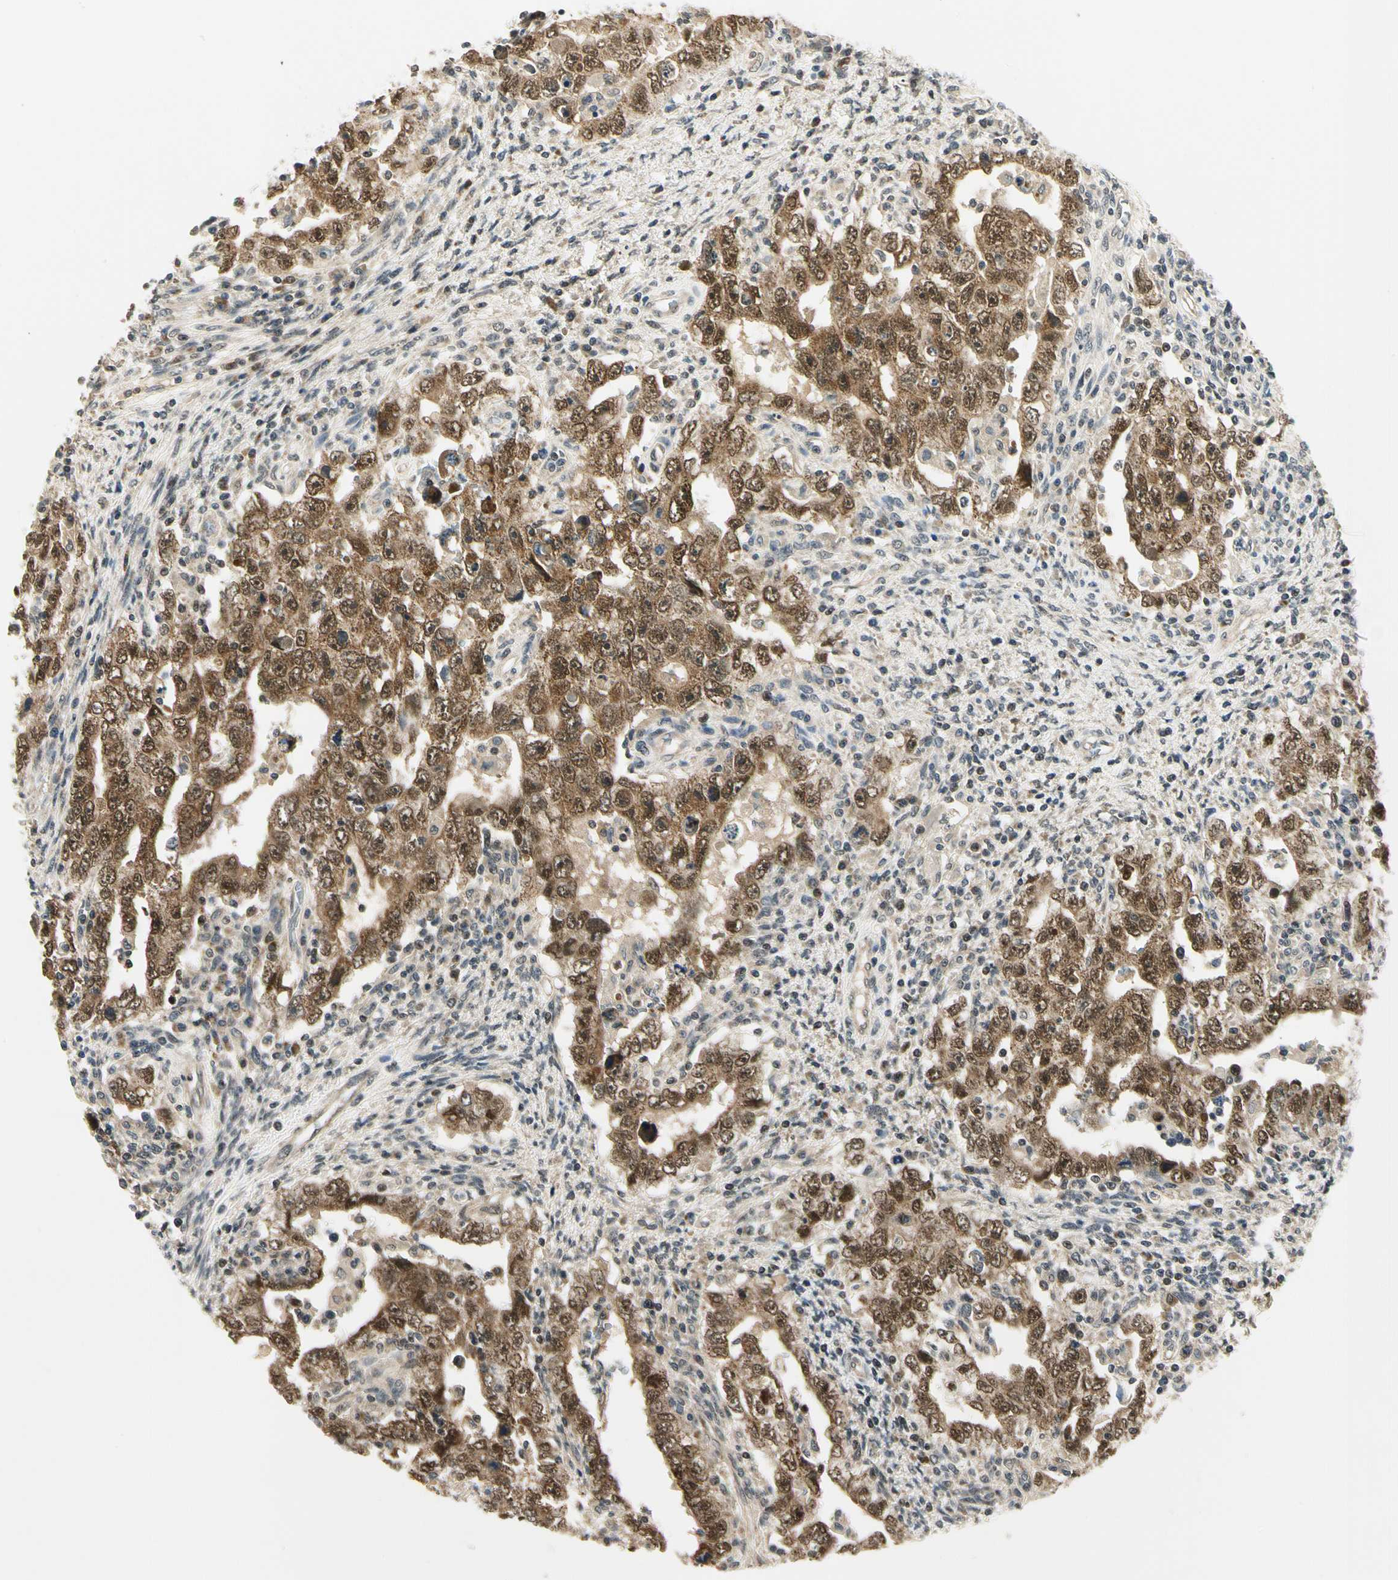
{"staining": {"intensity": "strong", "quantity": ">75%", "location": "cytoplasmic/membranous"}, "tissue": "testis cancer", "cell_type": "Tumor cells", "image_type": "cancer", "snomed": [{"axis": "morphology", "description": "Carcinoma, Embryonal, NOS"}, {"axis": "topography", "description": "Testis"}], "caption": "Tumor cells reveal strong cytoplasmic/membranous staining in about >75% of cells in embryonal carcinoma (testis). The protein of interest is stained brown, and the nuclei are stained in blue (DAB (3,3'-diaminobenzidine) IHC with brightfield microscopy, high magnification).", "gene": "PDK2", "patient": {"sex": "male", "age": 26}}